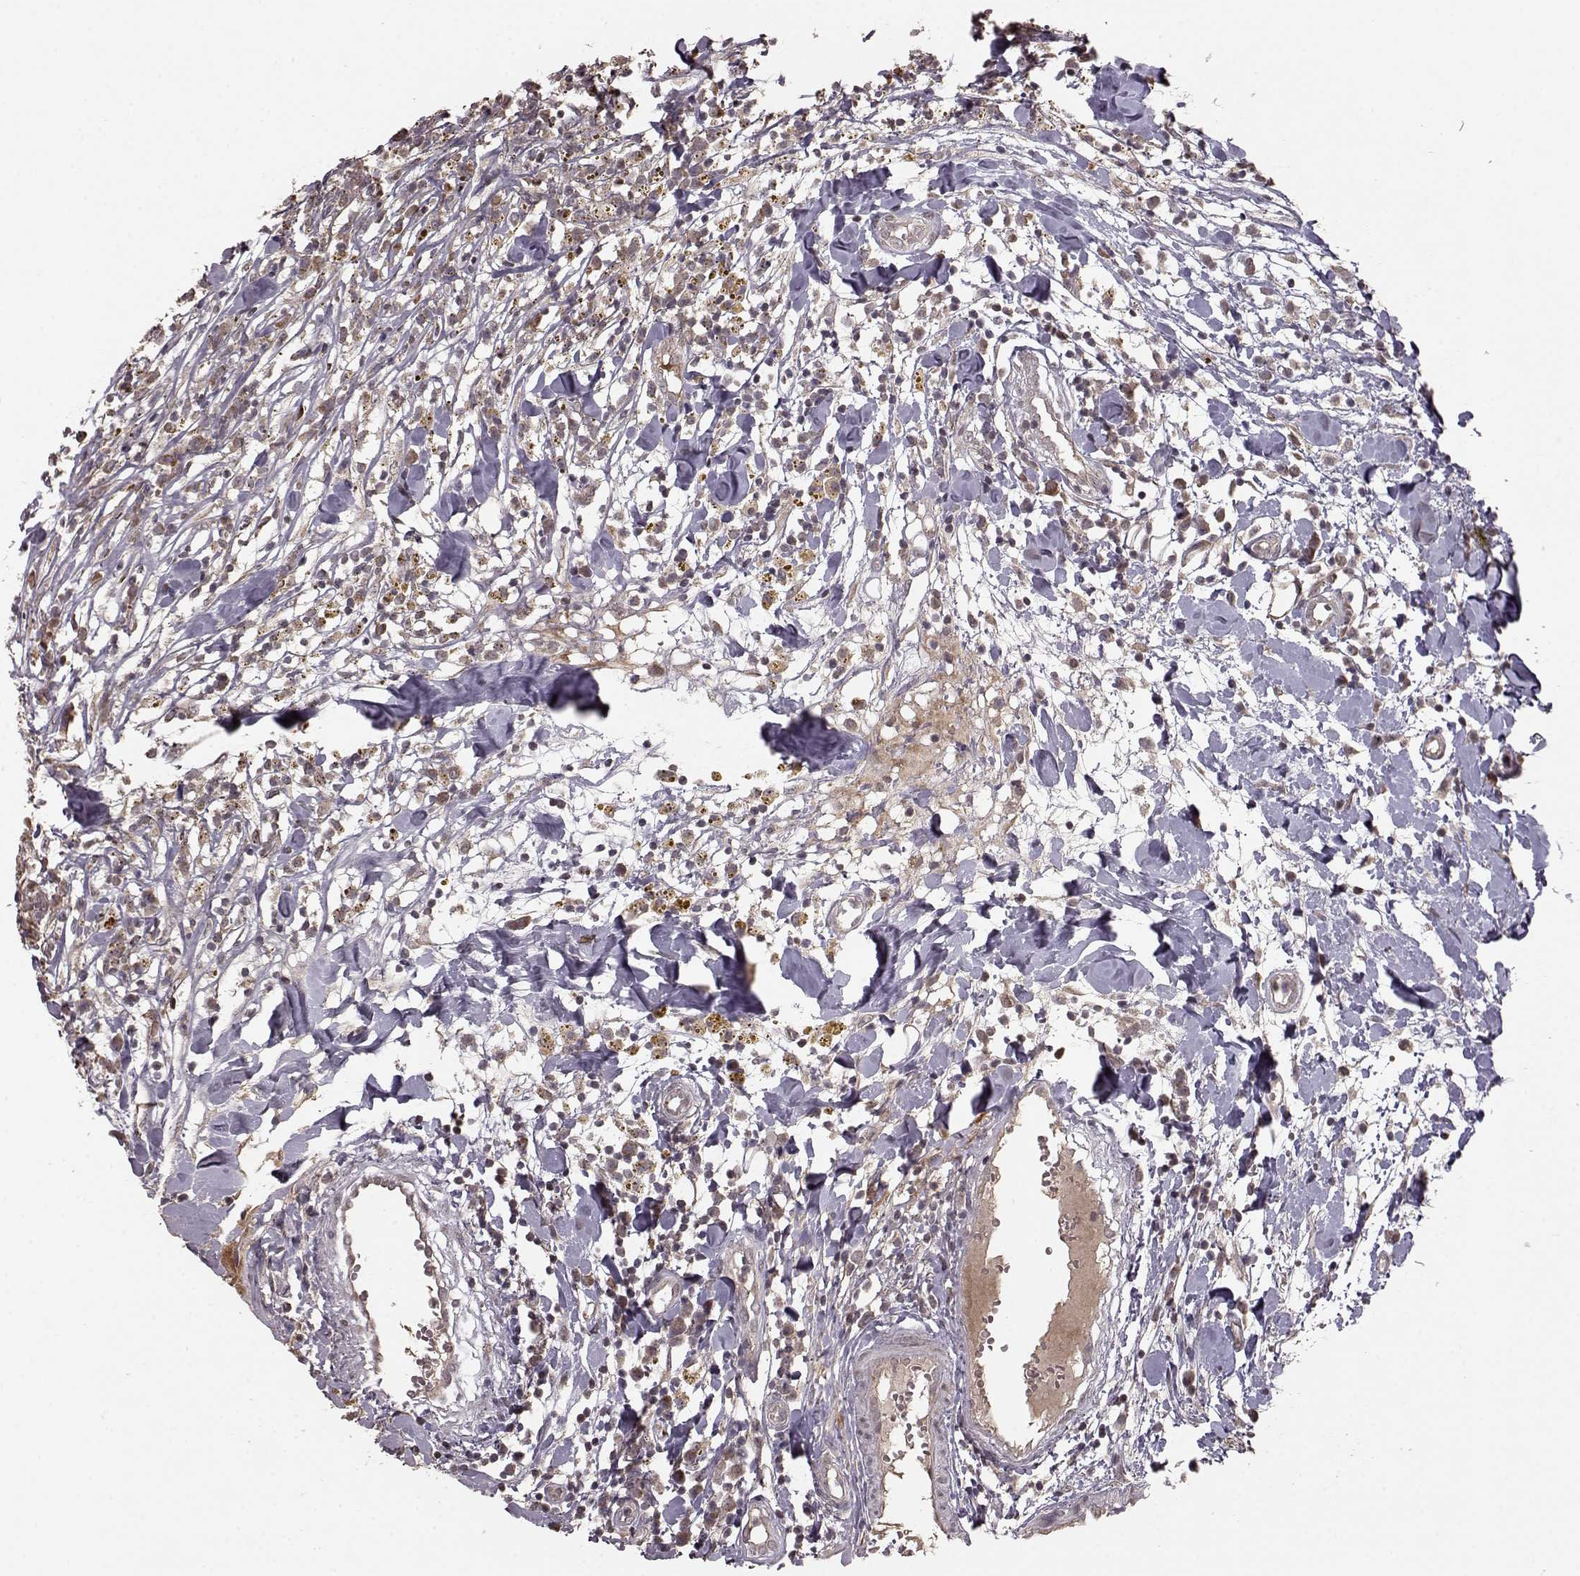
{"staining": {"intensity": "weak", "quantity": ">75%", "location": "cytoplasmic/membranous"}, "tissue": "breast cancer", "cell_type": "Tumor cells", "image_type": "cancer", "snomed": [{"axis": "morphology", "description": "Duct carcinoma"}, {"axis": "topography", "description": "Breast"}], "caption": "IHC photomicrograph of neoplastic tissue: breast cancer (infiltrating ductal carcinoma) stained using immunohistochemistry displays low levels of weak protein expression localized specifically in the cytoplasmic/membranous of tumor cells, appearing as a cytoplasmic/membranous brown color.", "gene": "ELOVL5", "patient": {"sex": "female", "age": 30}}